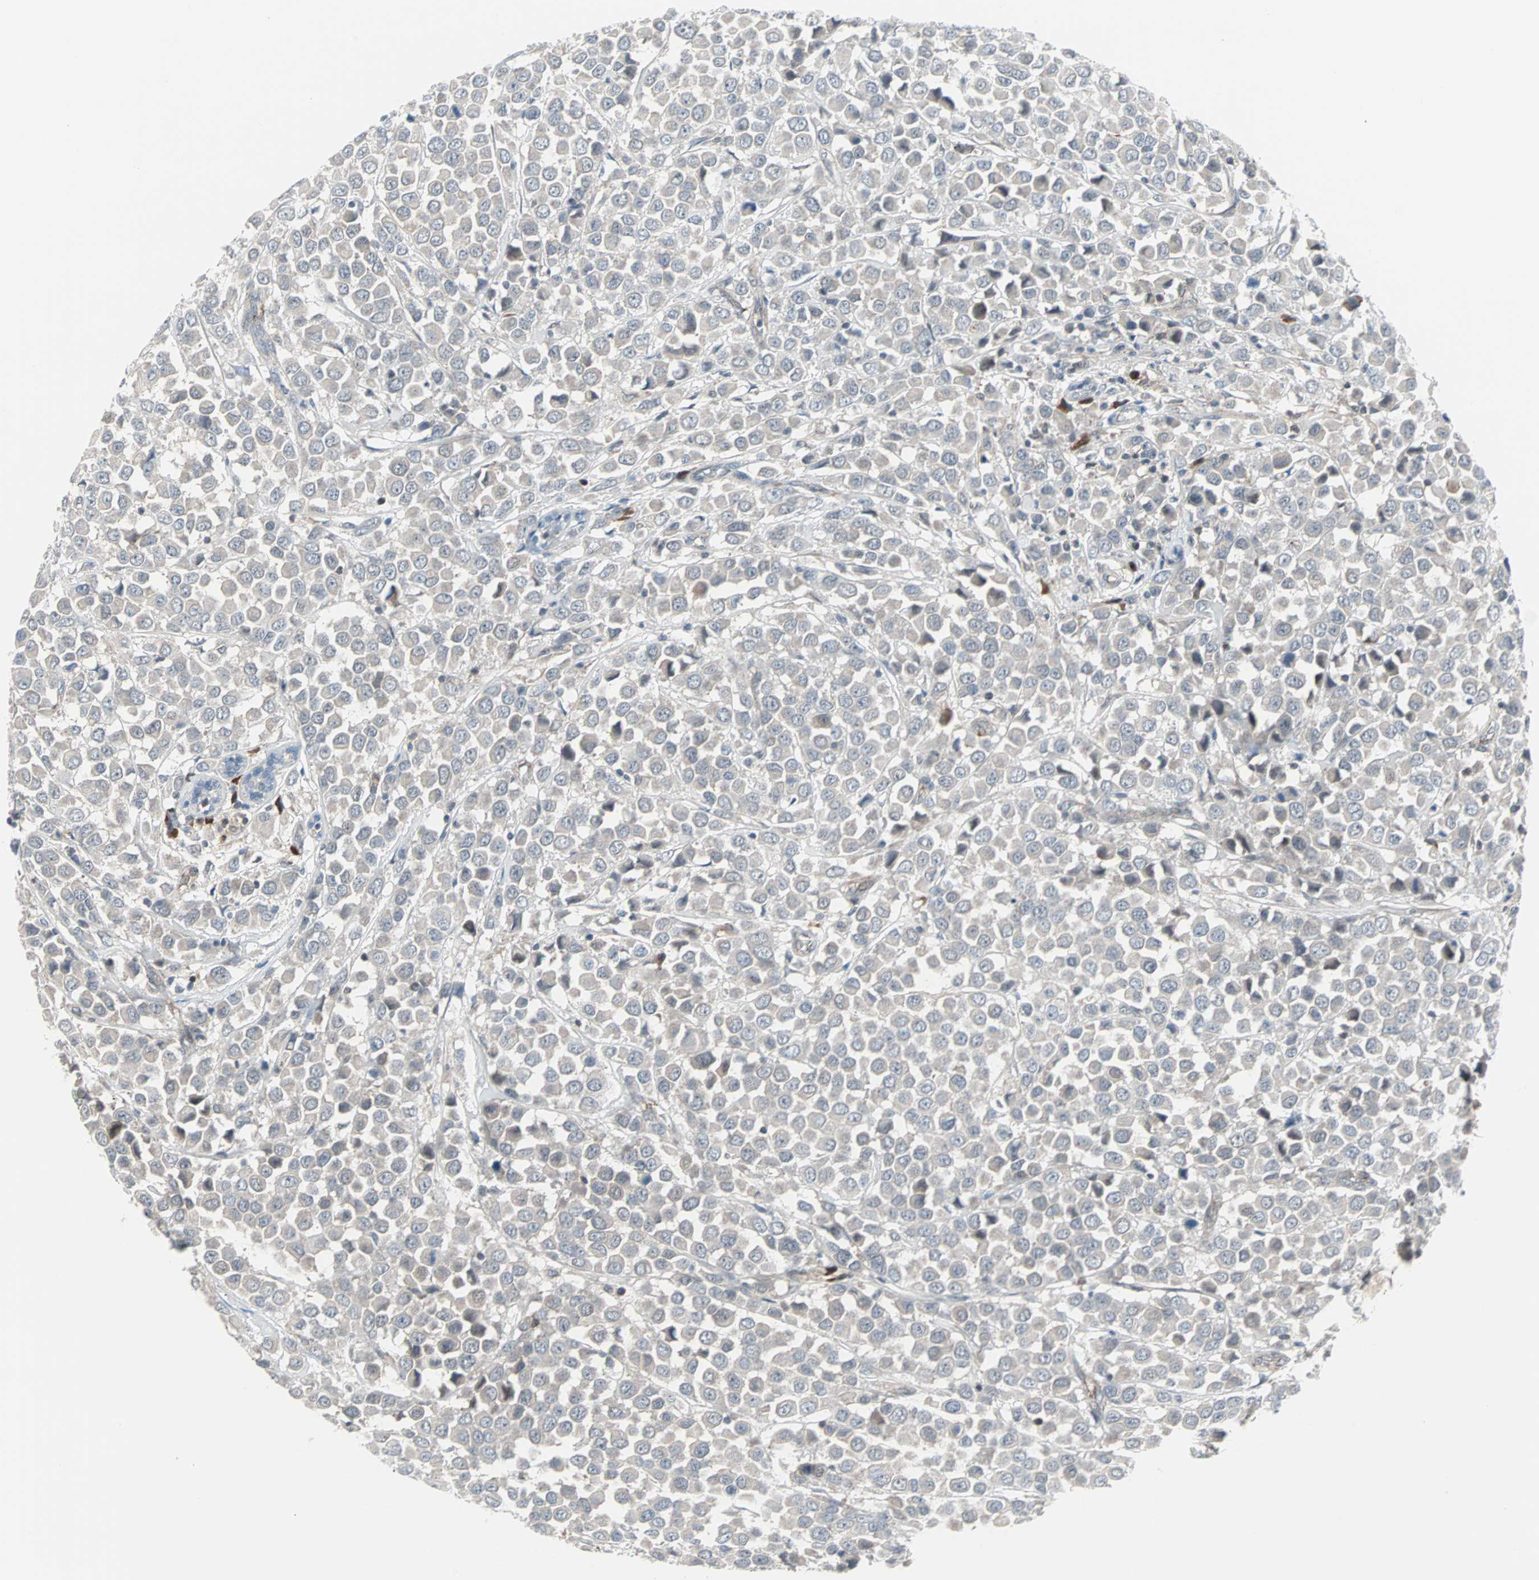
{"staining": {"intensity": "weak", "quantity": "<25%", "location": "cytoplasmic/membranous"}, "tissue": "breast cancer", "cell_type": "Tumor cells", "image_type": "cancer", "snomed": [{"axis": "morphology", "description": "Duct carcinoma"}, {"axis": "topography", "description": "Breast"}], "caption": "The histopathology image exhibits no staining of tumor cells in breast cancer (intraductal carcinoma). (Stains: DAB (3,3'-diaminobenzidine) IHC with hematoxylin counter stain, Microscopy: brightfield microscopy at high magnification).", "gene": "CASP3", "patient": {"sex": "female", "age": 61}}